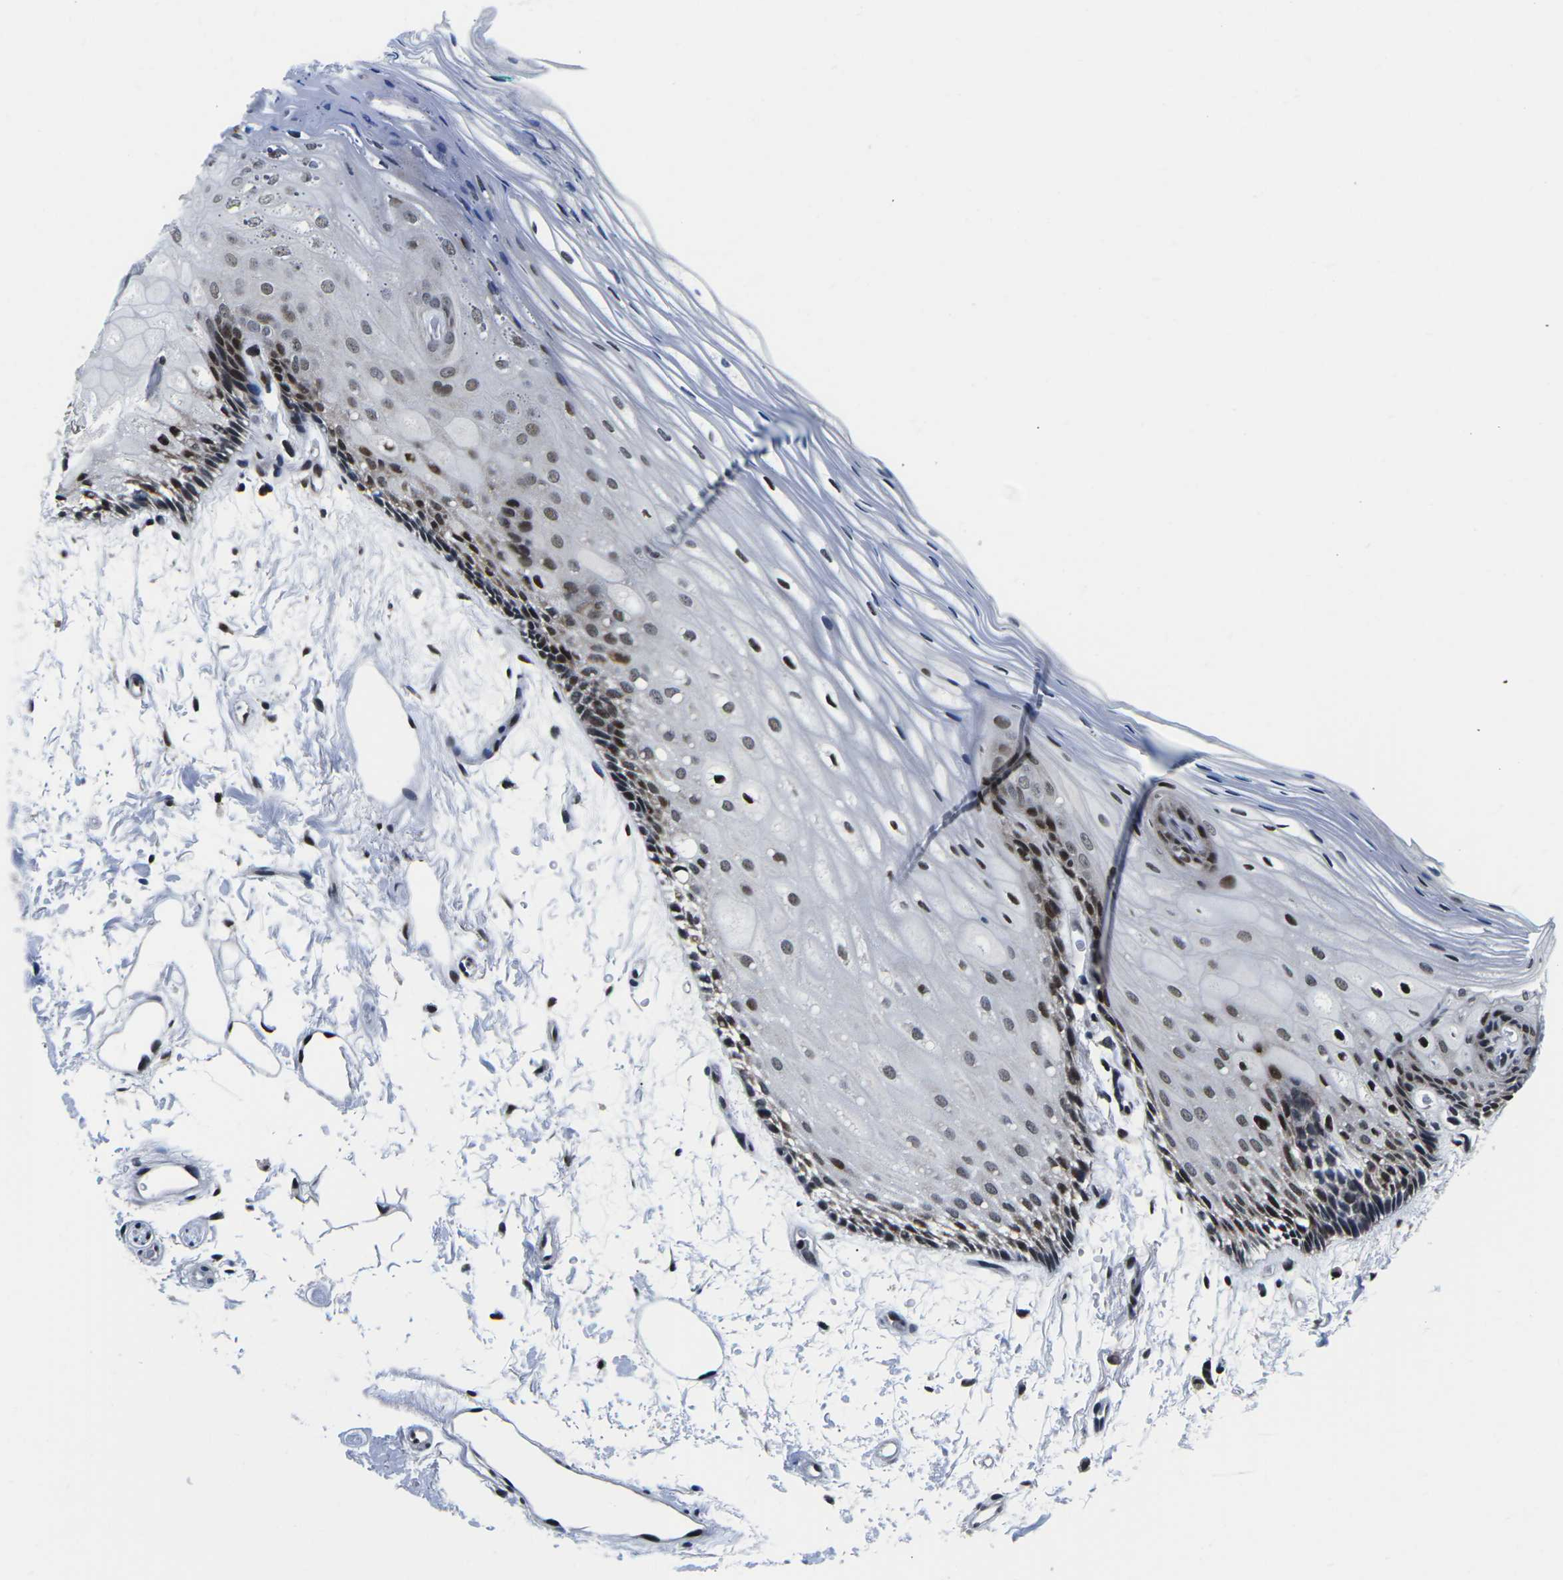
{"staining": {"intensity": "strong", "quantity": ">75%", "location": "nuclear"}, "tissue": "oral mucosa", "cell_type": "Squamous epithelial cells", "image_type": "normal", "snomed": [{"axis": "morphology", "description": "Normal tissue, NOS"}, {"axis": "topography", "description": "Skeletal muscle"}, {"axis": "topography", "description": "Oral tissue"}, {"axis": "topography", "description": "Peripheral nerve tissue"}], "caption": "The immunohistochemical stain labels strong nuclear staining in squamous epithelial cells of benign oral mucosa. (DAB IHC with brightfield microscopy, high magnification).", "gene": "CDC73", "patient": {"sex": "female", "age": 84}}